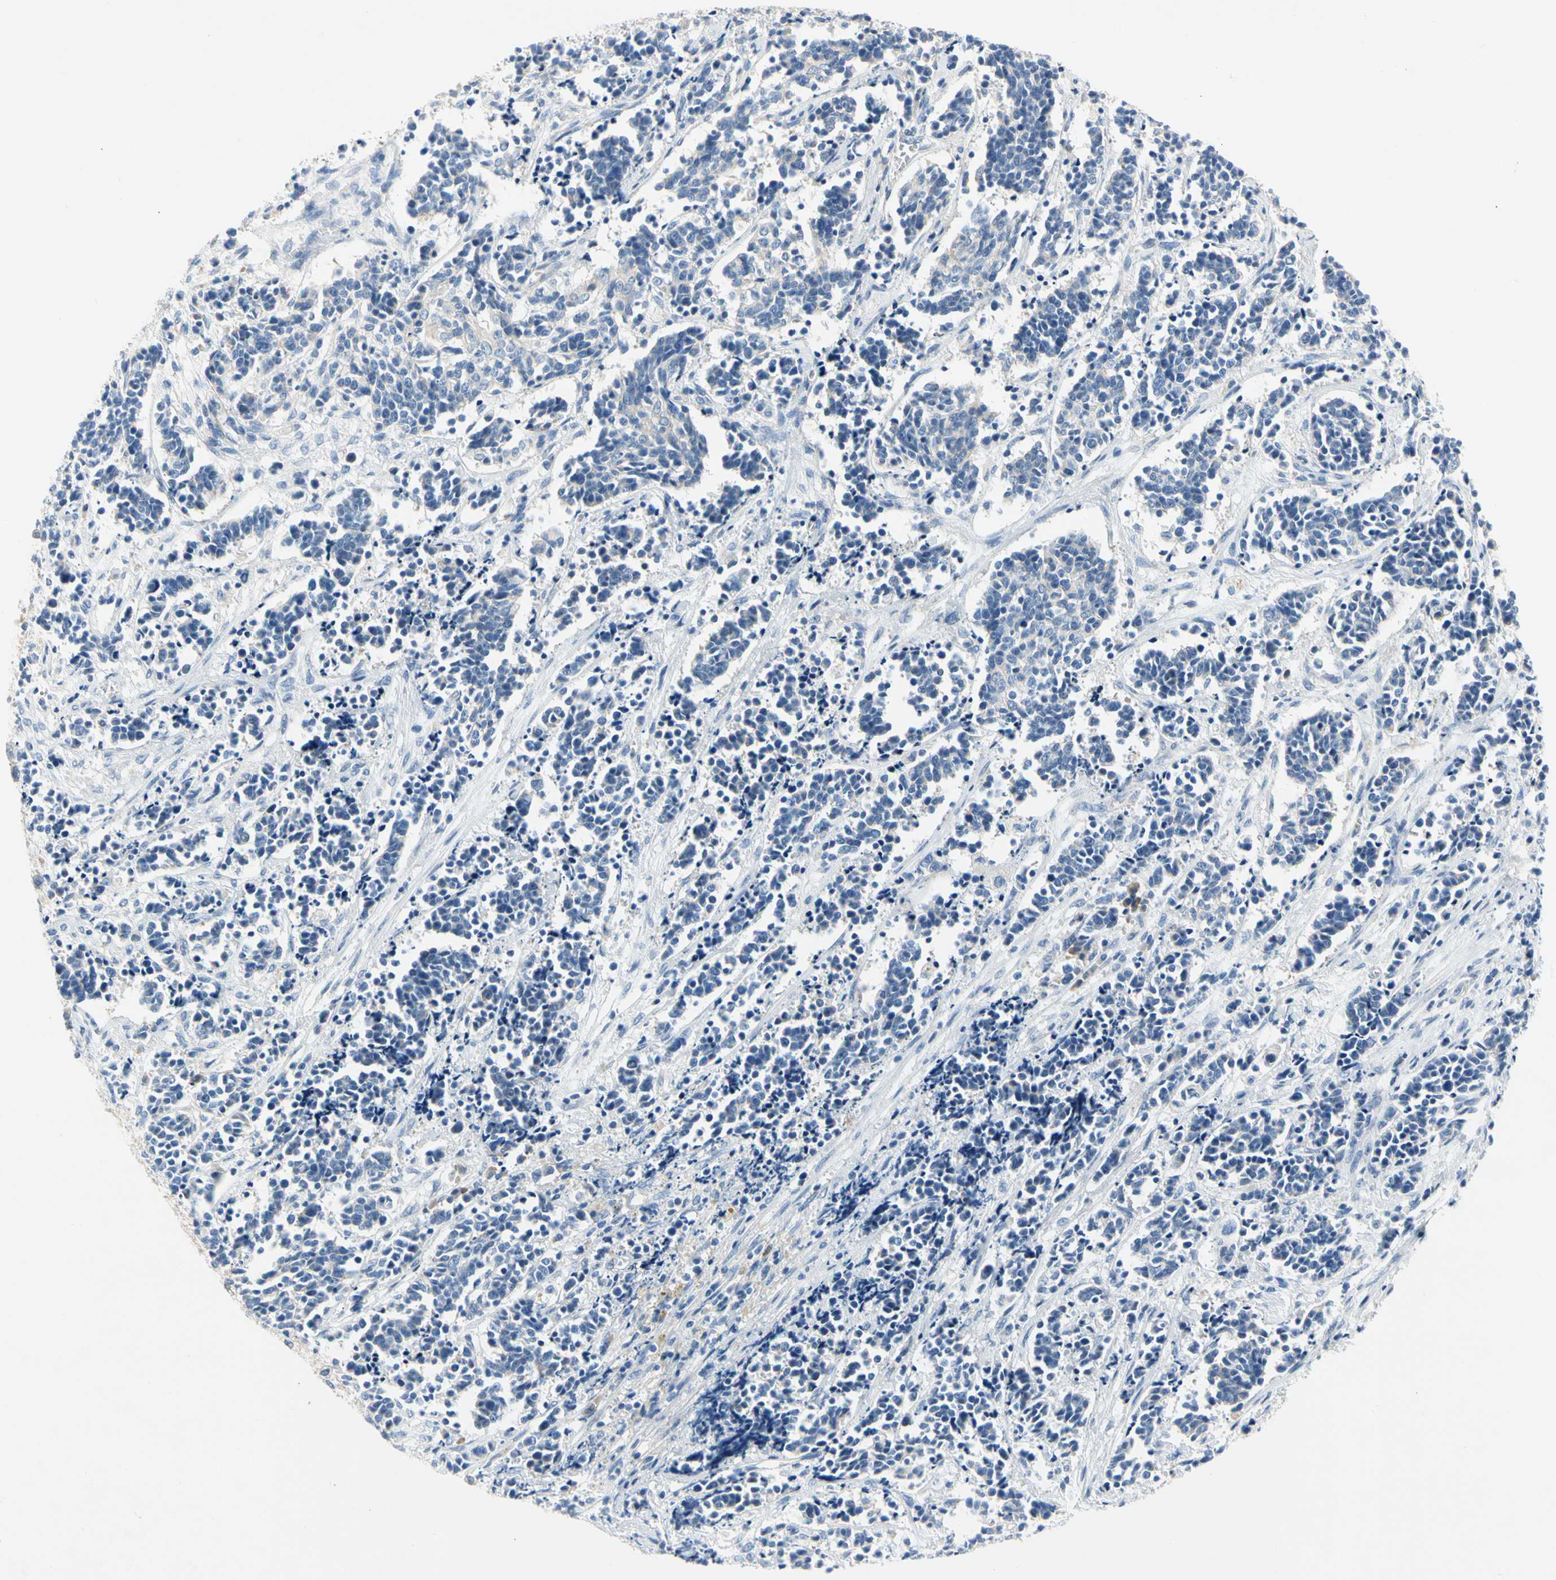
{"staining": {"intensity": "negative", "quantity": "none", "location": "none"}, "tissue": "cervical cancer", "cell_type": "Tumor cells", "image_type": "cancer", "snomed": [{"axis": "morphology", "description": "Squamous cell carcinoma, NOS"}, {"axis": "topography", "description": "Cervix"}], "caption": "The histopathology image demonstrates no significant positivity in tumor cells of cervical cancer (squamous cell carcinoma).", "gene": "CA14", "patient": {"sex": "female", "age": 35}}